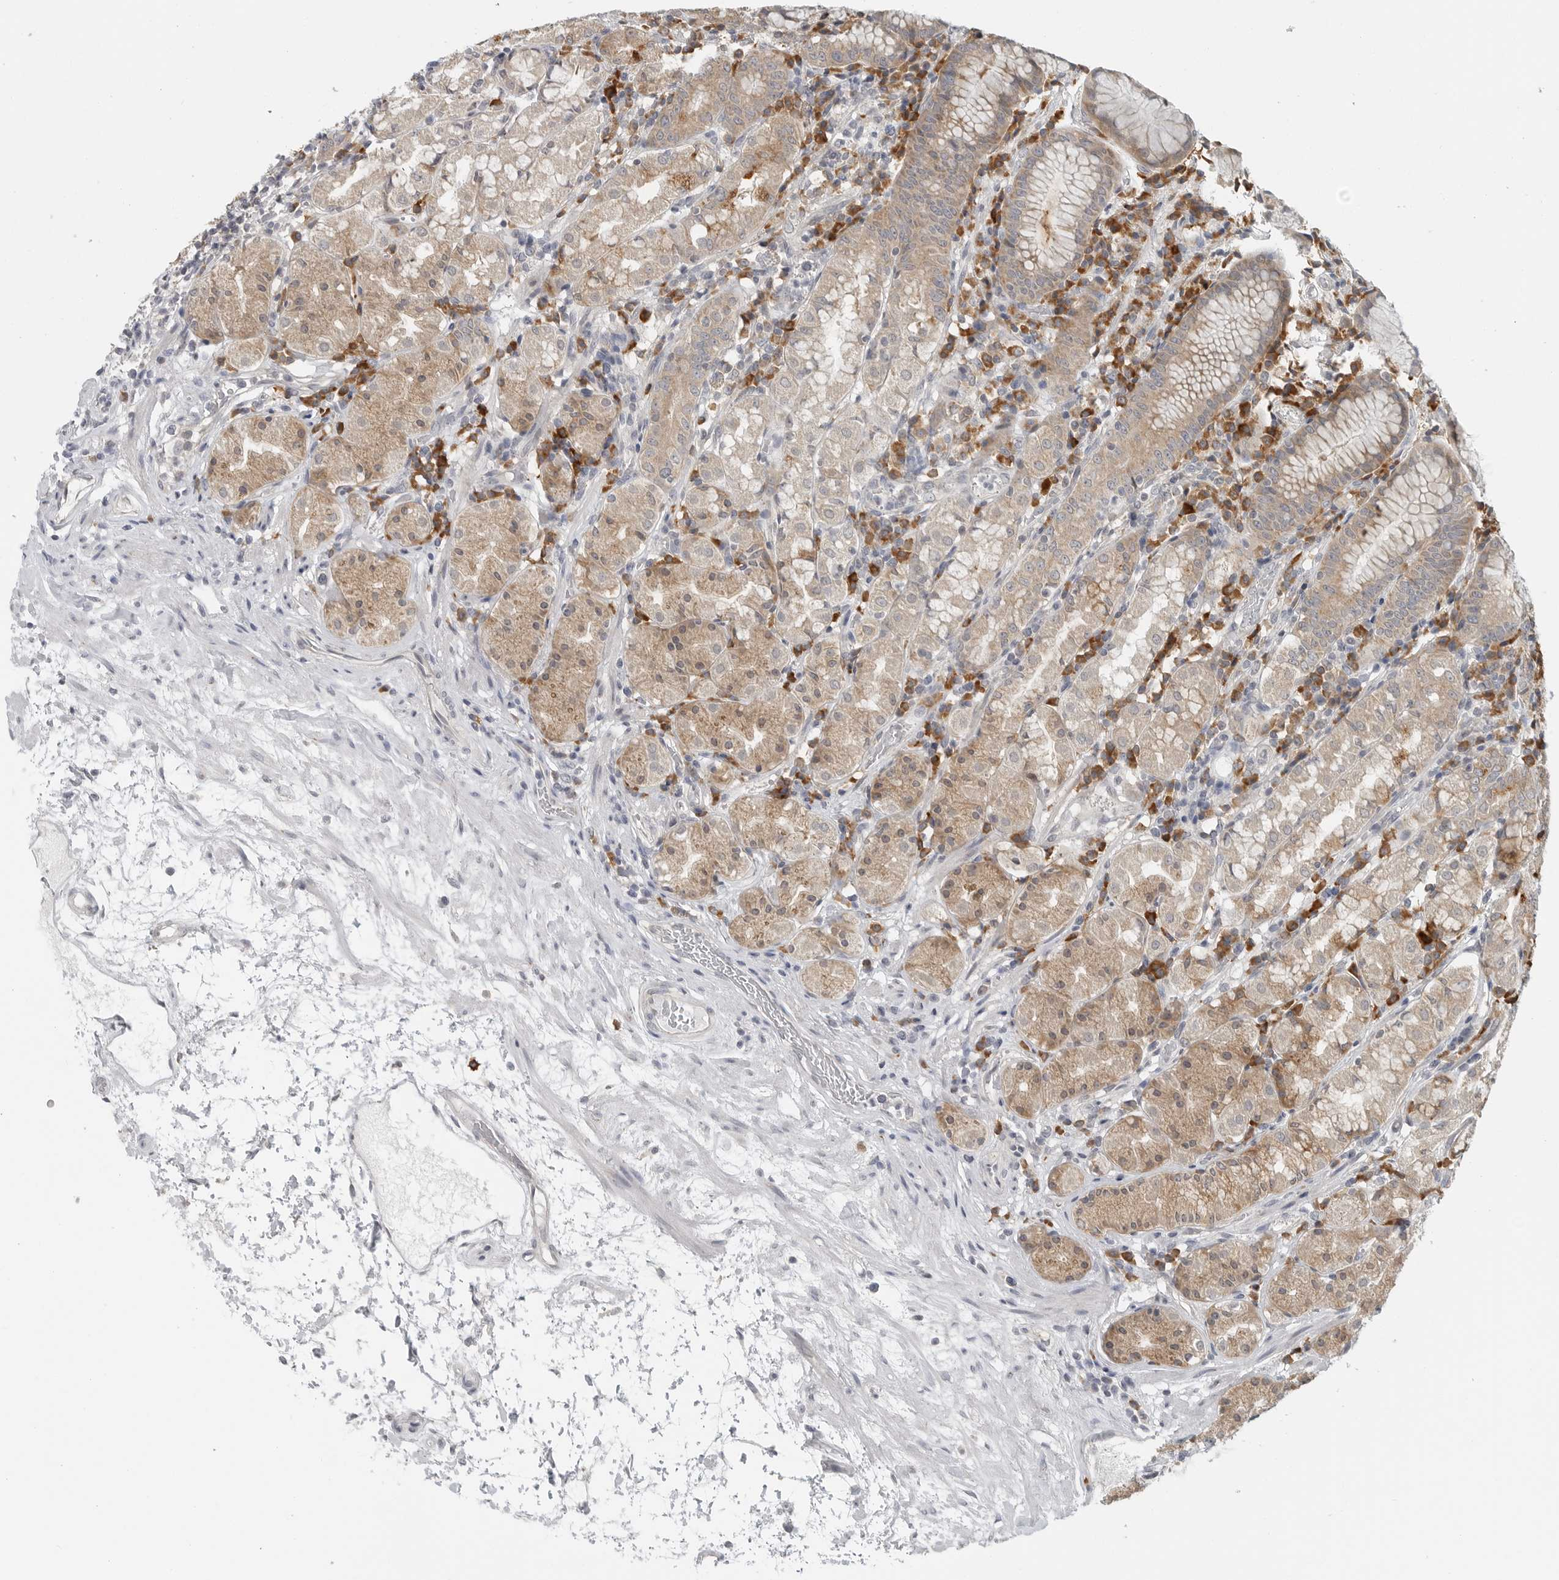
{"staining": {"intensity": "moderate", "quantity": "25%-75%", "location": "cytoplasmic/membranous"}, "tissue": "stomach", "cell_type": "Glandular cells", "image_type": "normal", "snomed": [{"axis": "morphology", "description": "Normal tissue, NOS"}, {"axis": "topography", "description": "Stomach, lower"}], "caption": "Immunohistochemical staining of normal human stomach exhibits 25%-75% levels of moderate cytoplasmic/membranous protein positivity in approximately 25%-75% of glandular cells.", "gene": "IL12RB2", "patient": {"sex": "female", "age": 56}}